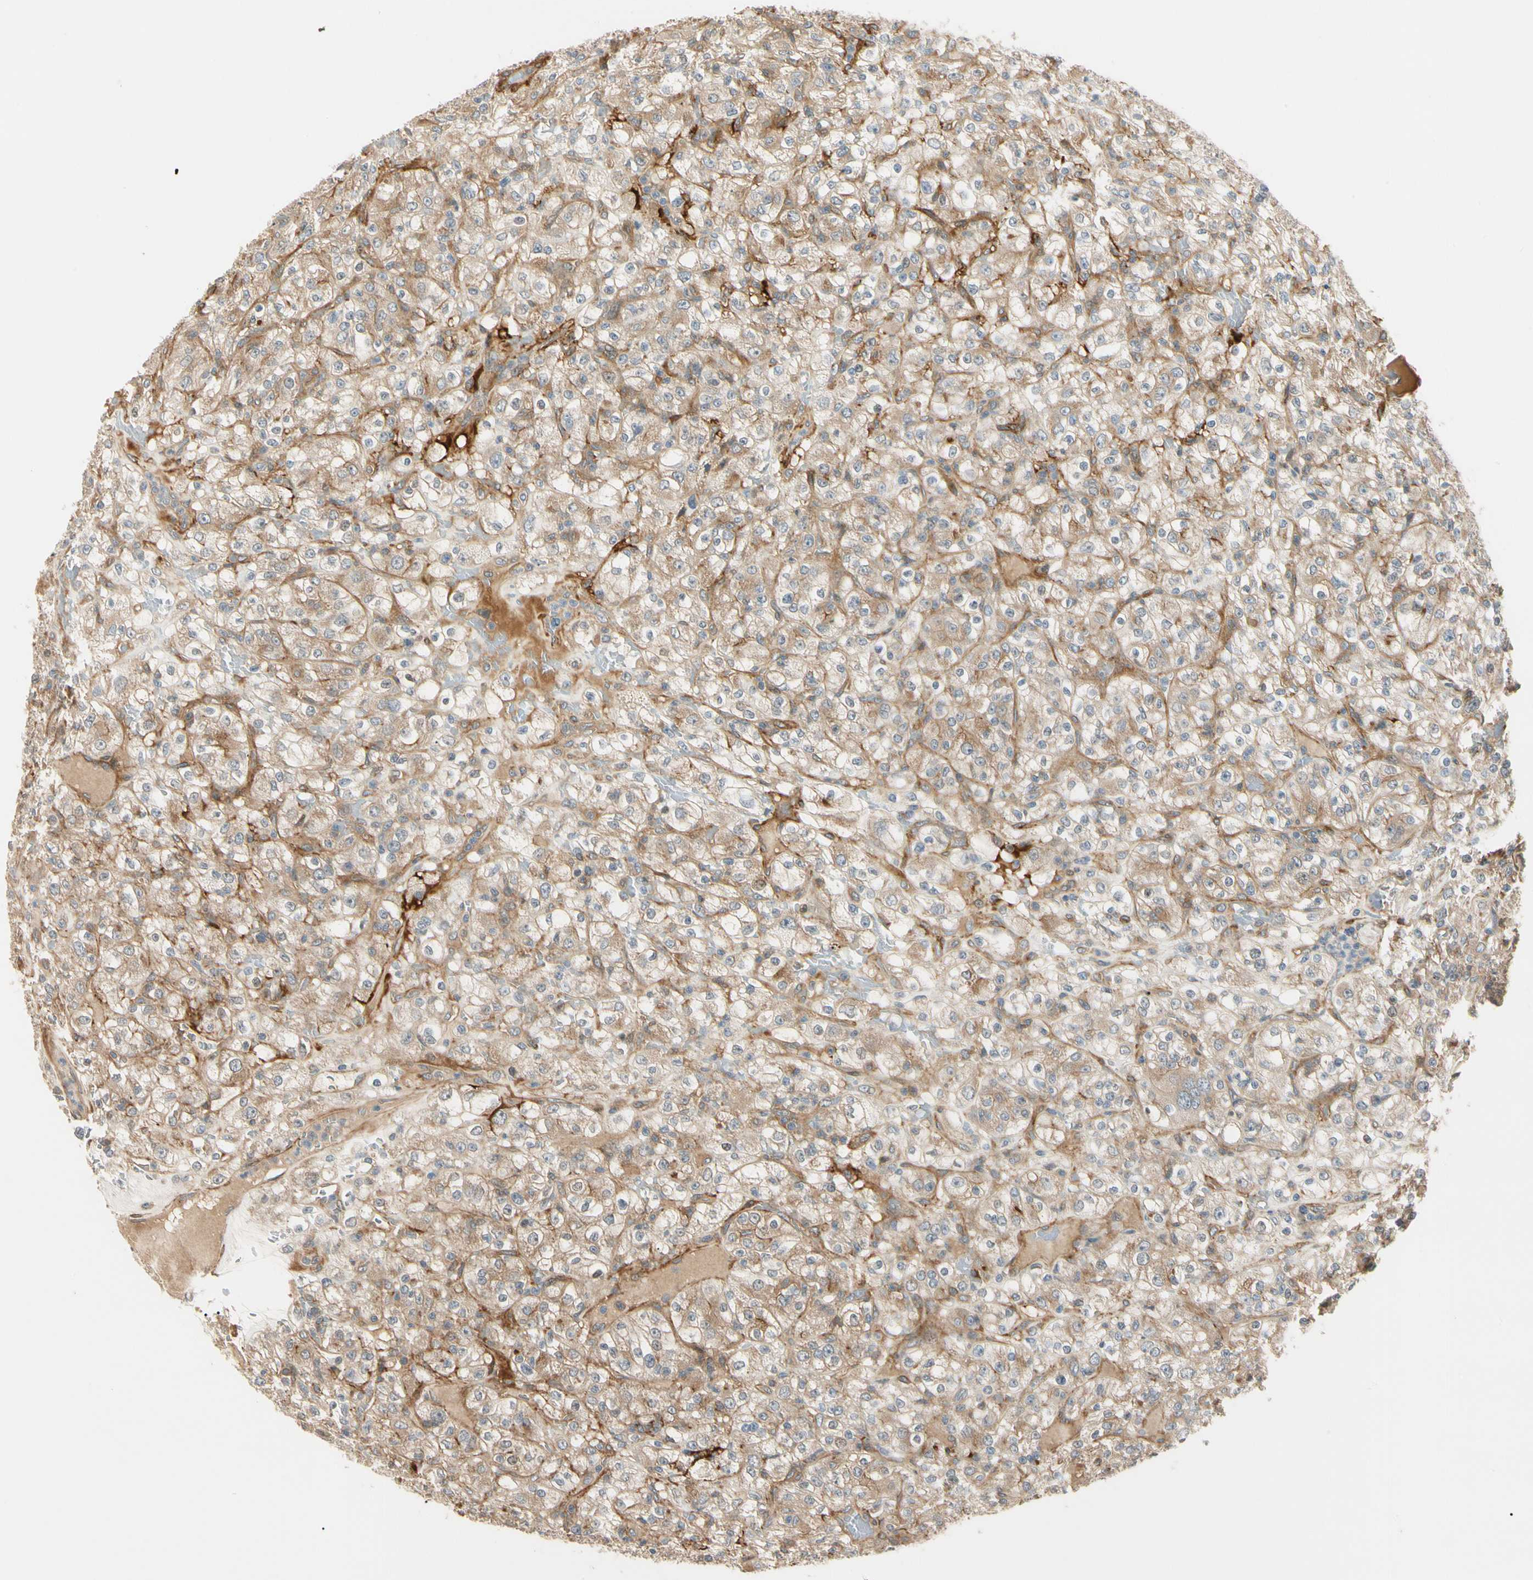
{"staining": {"intensity": "moderate", "quantity": ">75%", "location": "cytoplasmic/membranous"}, "tissue": "renal cancer", "cell_type": "Tumor cells", "image_type": "cancer", "snomed": [{"axis": "morphology", "description": "Normal tissue, NOS"}, {"axis": "morphology", "description": "Adenocarcinoma, NOS"}, {"axis": "topography", "description": "Kidney"}], "caption": "Protein staining exhibits moderate cytoplasmic/membranous staining in approximately >75% of tumor cells in renal adenocarcinoma. The staining was performed using DAB to visualize the protein expression in brown, while the nuclei were stained in blue with hematoxylin (Magnification: 20x).", "gene": "F2R", "patient": {"sex": "female", "age": 72}}